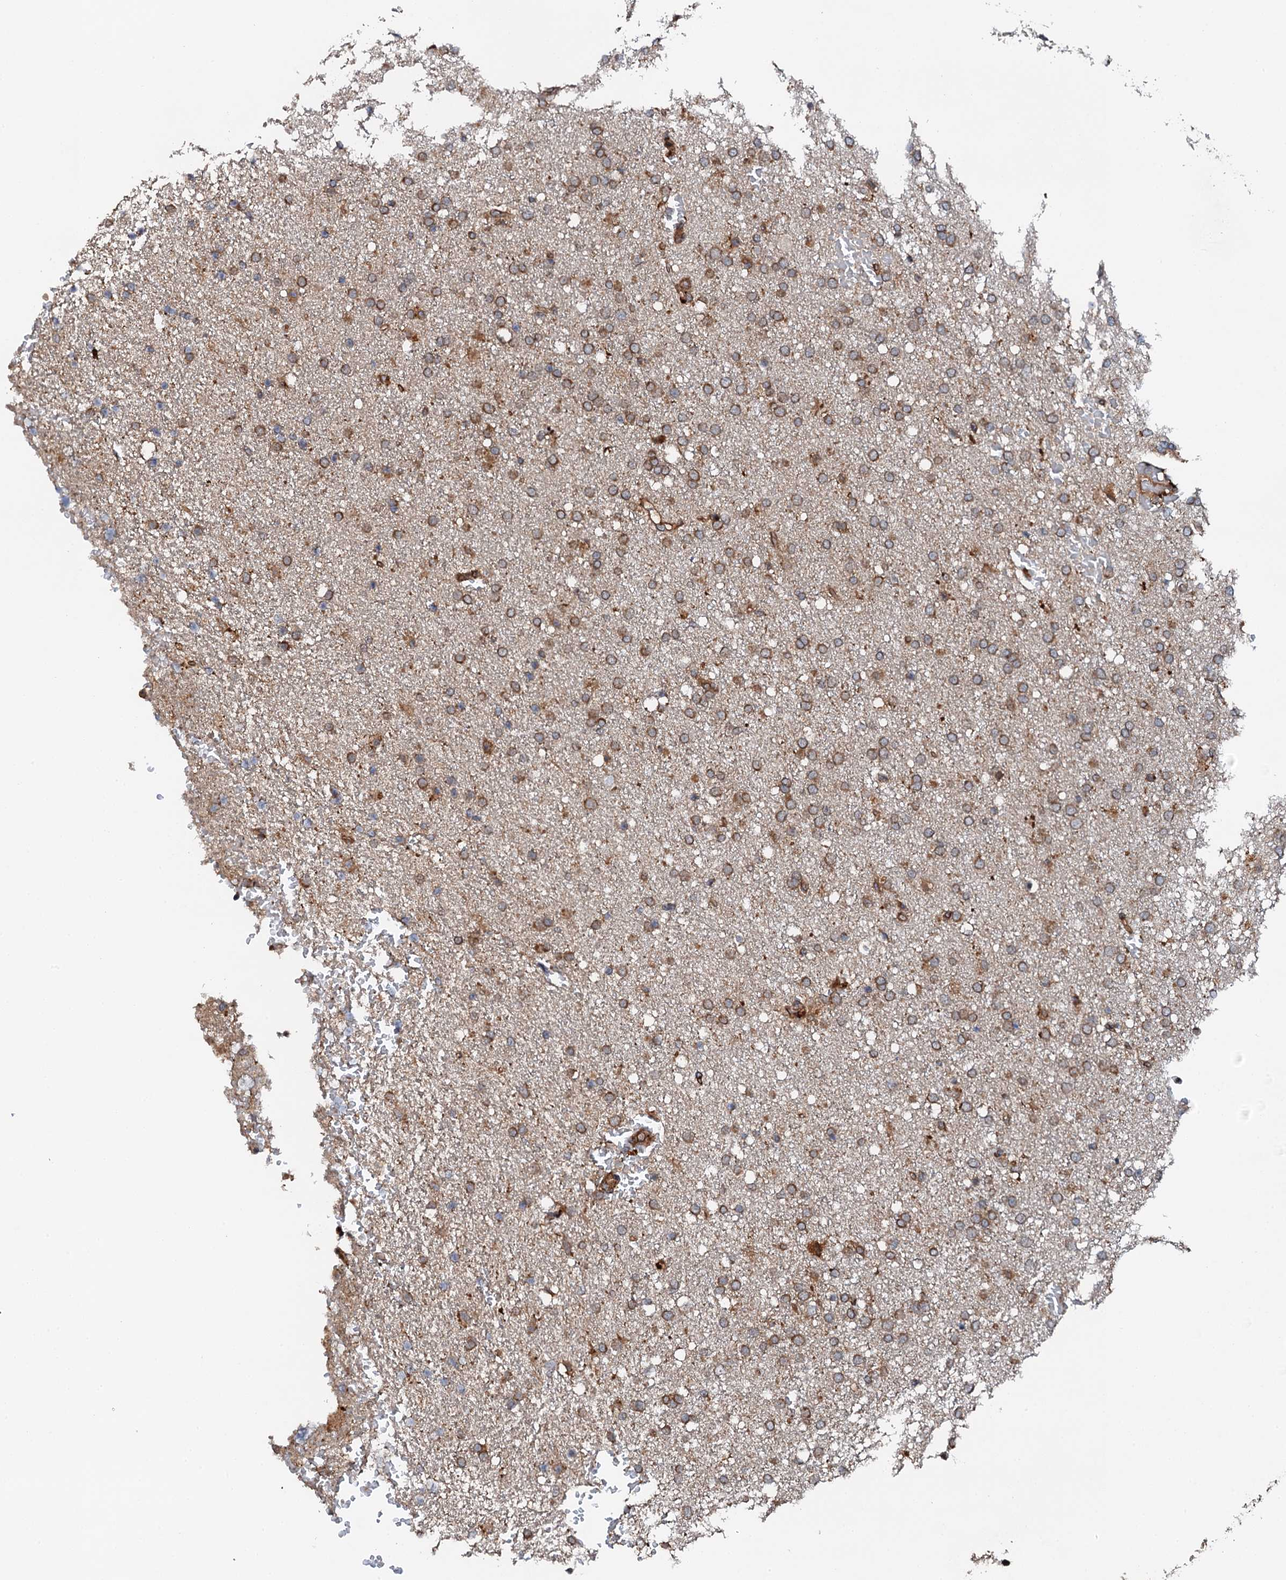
{"staining": {"intensity": "moderate", "quantity": ">75%", "location": "cytoplasmic/membranous"}, "tissue": "glioma", "cell_type": "Tumor cells", "image_type": "cancer", "snomed": [{"axis": "morphology", "description": "Glioma, malignant, High grade"}, {"axis": "topography", "description": "Brain"}], "caption": "The image shows a brown stain indicating the presence of a protein in the cytoplasmic/membranous of tumor cells in malignant glioma (high-grade). (IHC, brightfield microscopy, high magnification).", "gene": "FLYWCH1", "patient": {"sex": "male", "age": 72}}